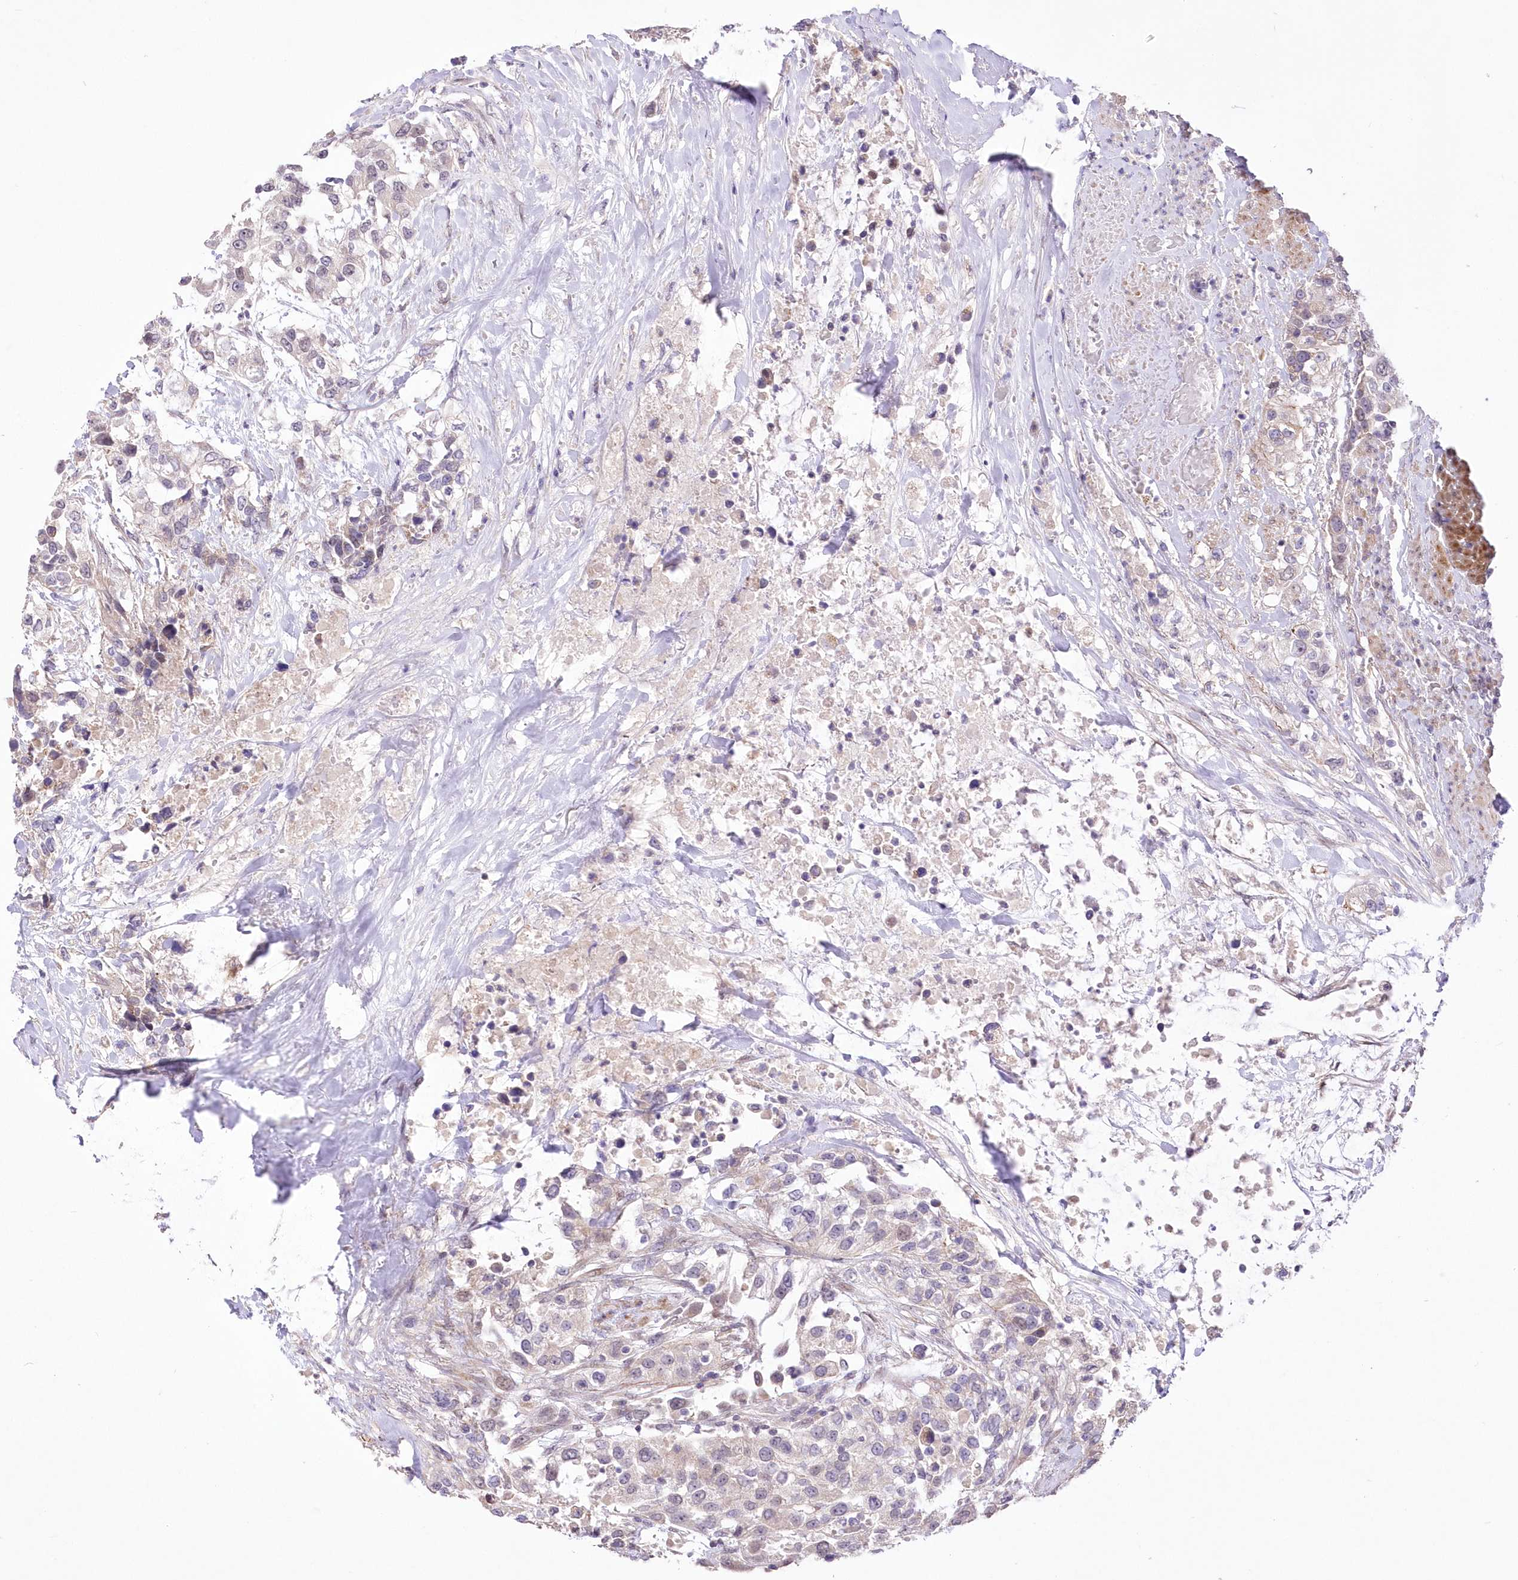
{"staining": {"intensity": "negative", "quantity": "none", "location": "none"}, "tissue": "urothelial cancer", "cell_type": "Tumor cells", "image_type": "cancer", "snomed": [{"axis": "morphology", "description": "Urothelial carcinoma, High grade"}, {"axis": "topography", "description": "Urinary bladder"}], "caption": "Human high-grade urothelial carcinoma stained for a protein using IHC reveals no staining in tumor cells.", "gene": "FAM241B", "patient": {"sex": "female", "age": 80}}